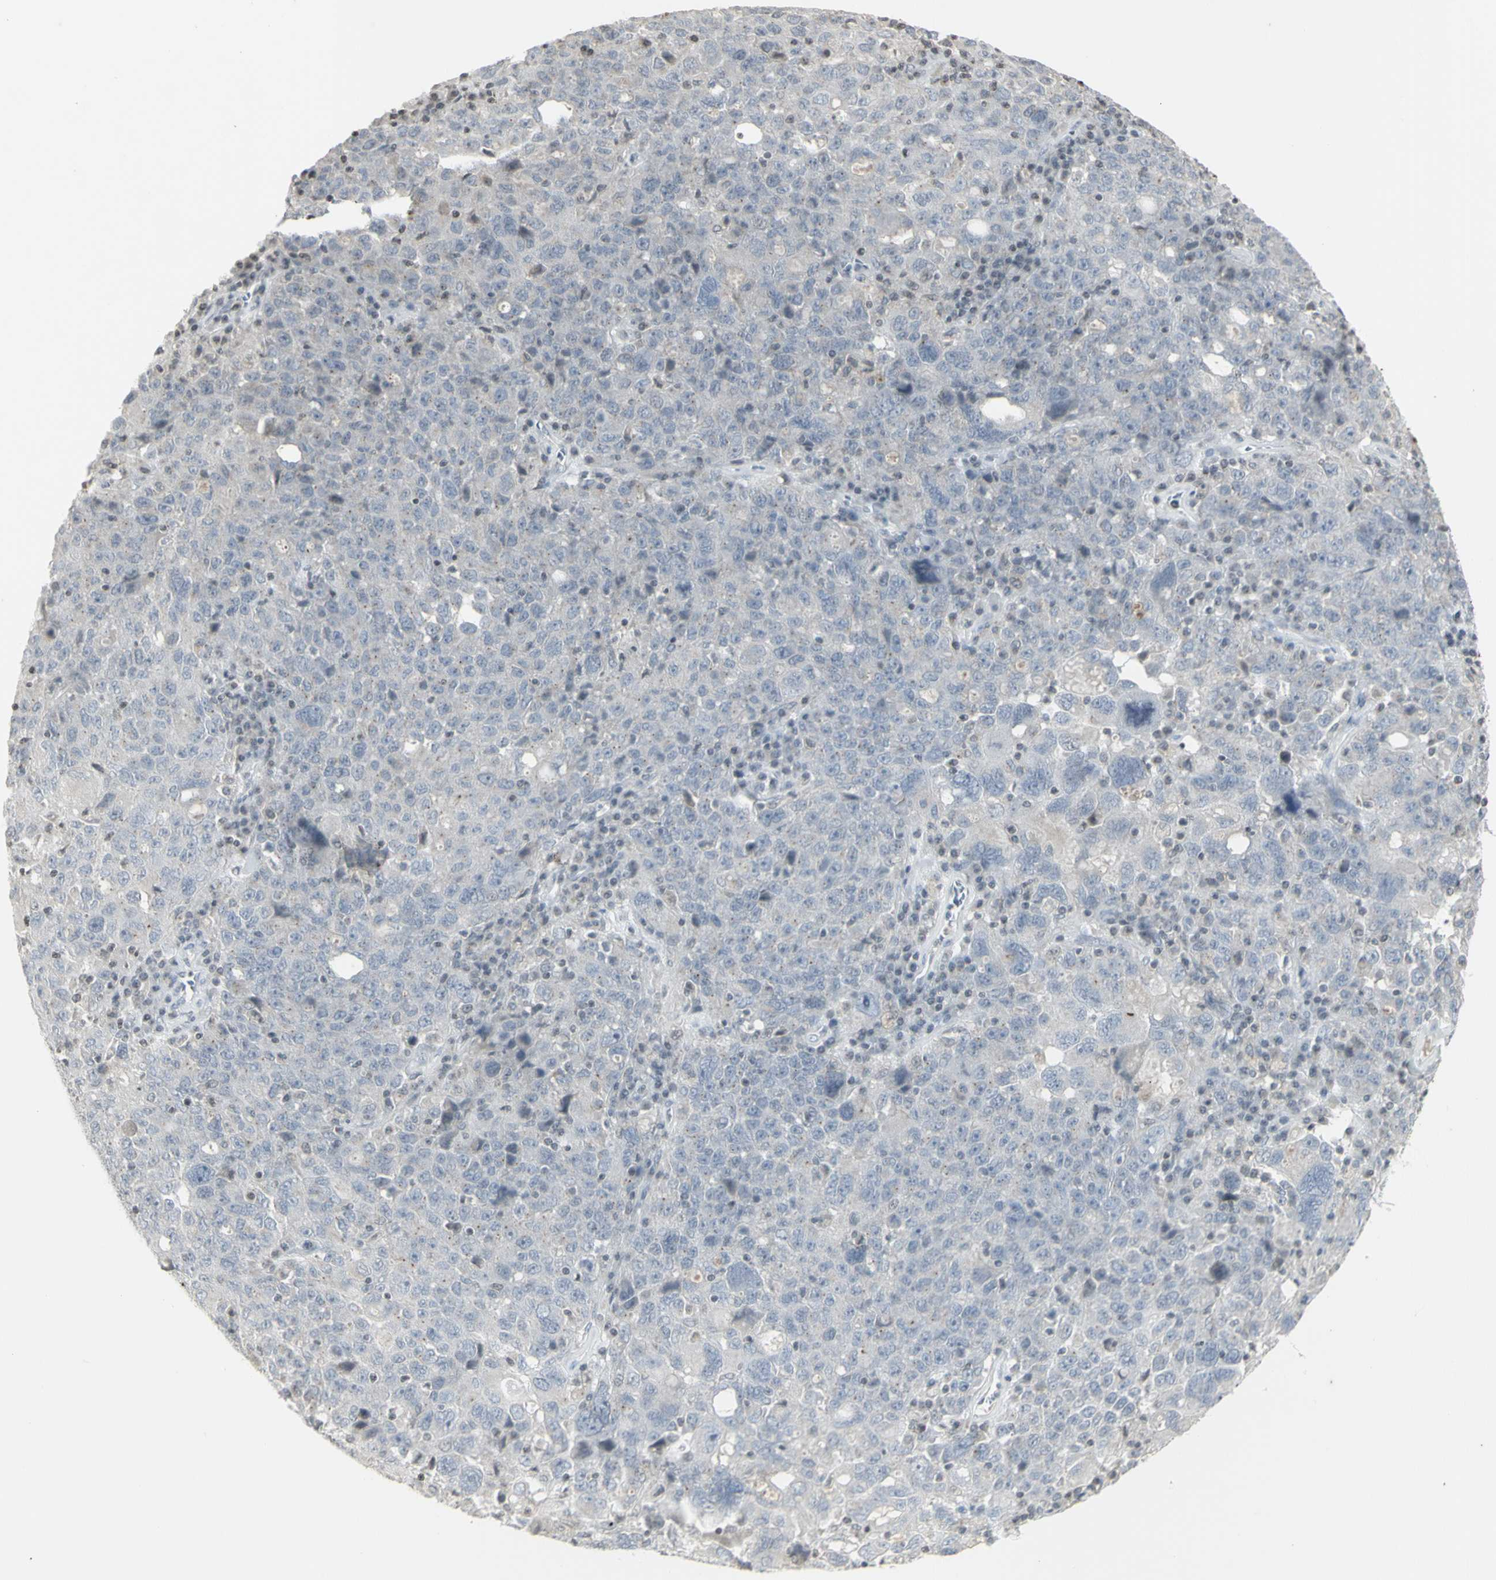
{"staining": {"intensity": "negative", "quantity": "none", "location": "none"}, "tissue": "ovarian cancer", "cell_type": "Tumor cells", "image_type": "cancer", "snomed": [{"axis": "morphology", "description": "Carcinoma, endometroid"}, {"axis": "topography", "description": "Ovary"}], "caption": "There is no significant expression in tumor cells of ovarian cancer (endometroid carcinoma). The staining is performed using DAB (3,3'-diaminobenzidine) brown chromogen with nuclei counter-stained in using hematoxylin.", "gene": "MUC5AC", "patient": {"sex": "female", "age": 62}}